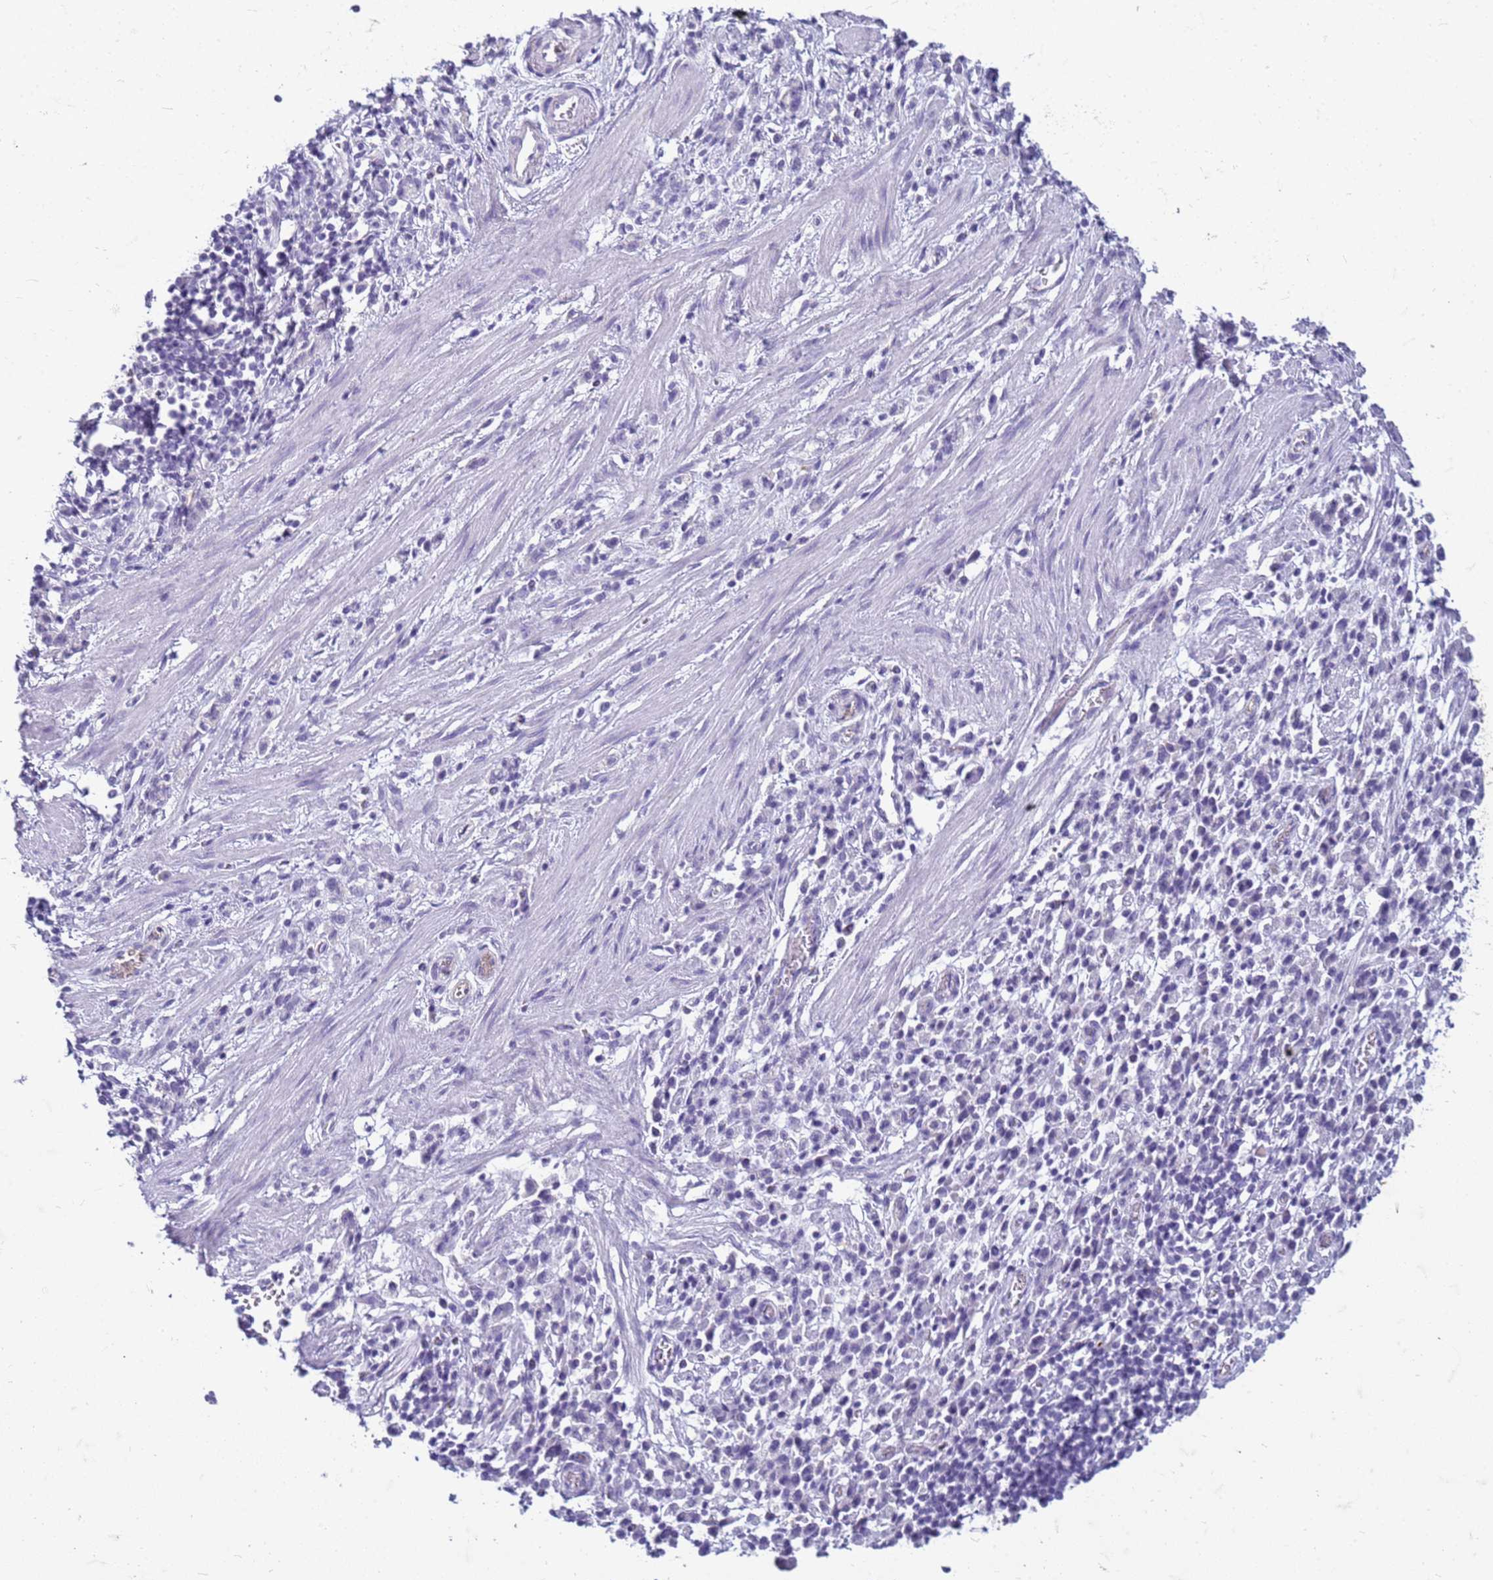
{"staining": {"intensity": "negative", "quantity": "none", "location": "none"}, "tissue": "stomach cancer", "cell_type": "Tumor cells", "image_type": "cancer", "snomed": [{"axis": "morphology", "description": "Adenocarcinoma, NOS"}, {"axis": "topography", "description": "Stomach"}], "caption": "This is a micrograph of IHC staining of stomach adenocarcinoma, which shows no positivity in tumor cells. (DAB (3,3'-diaminobenzidine) IHC visualized using brightfield microscopy, high magnification).", "gene": "CFAP100", "patient": {"sex": "male", "age": 77}}